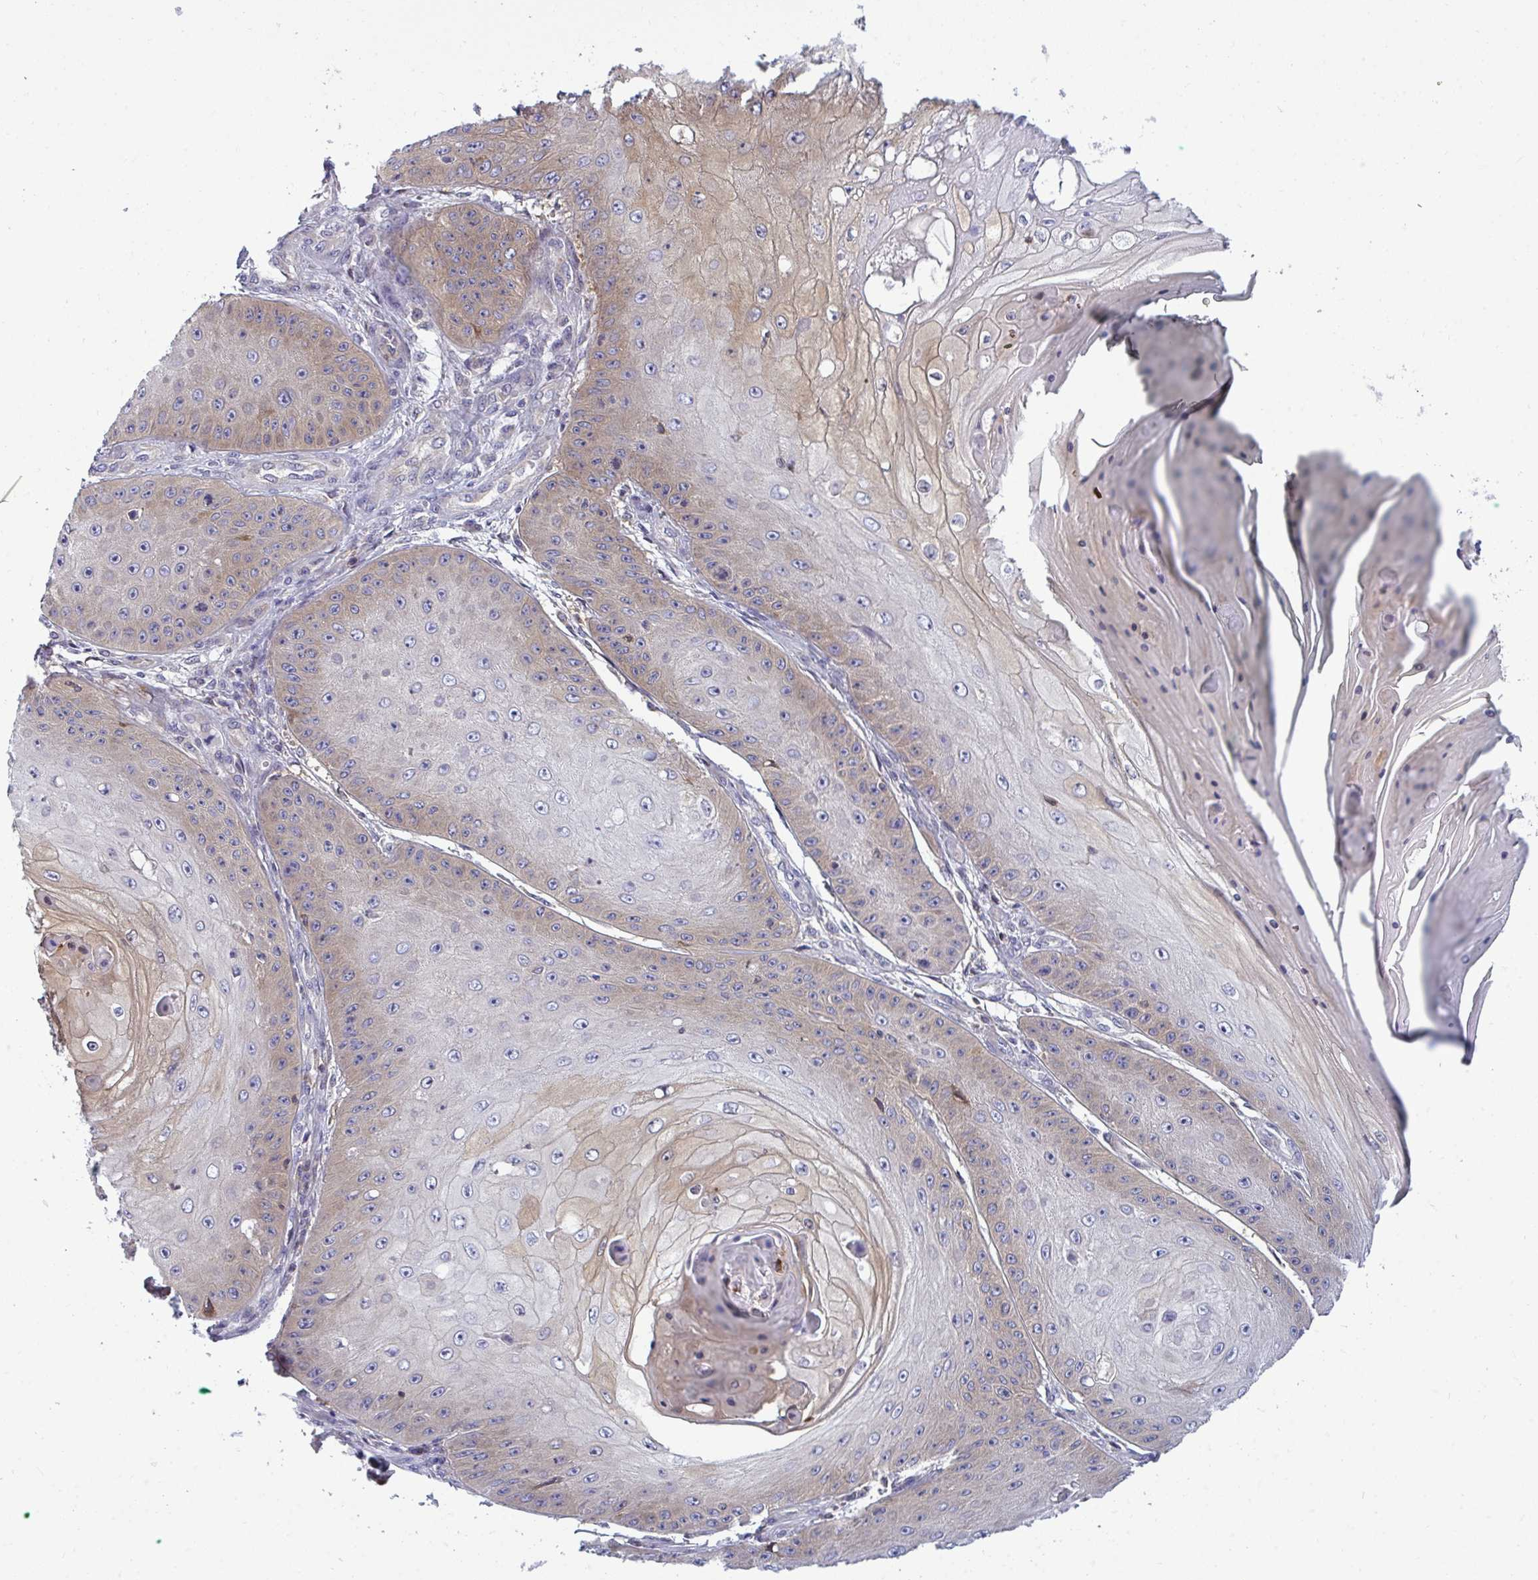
{"staining": {"intensity": "weak", "quantity": "25%-75%", "location": "cytoplasmic/membranous"}, "tissue": "skin cancer", "cell_type": "Tumor cells", "image_type": "cancer", "snomed": [{"axis": "morphology", "description": "Squamous cell carcinoma, NOS"}, {"axis": "topography", "description": "Skin"}], "caption": "Weak cytoplasmic/membranous expression is identified in about 25%-75% of tumor cells in skin squamous cell carcinoma.", "gene": "SLC30A6", "patient": {"sex": "male", "age": 70}}